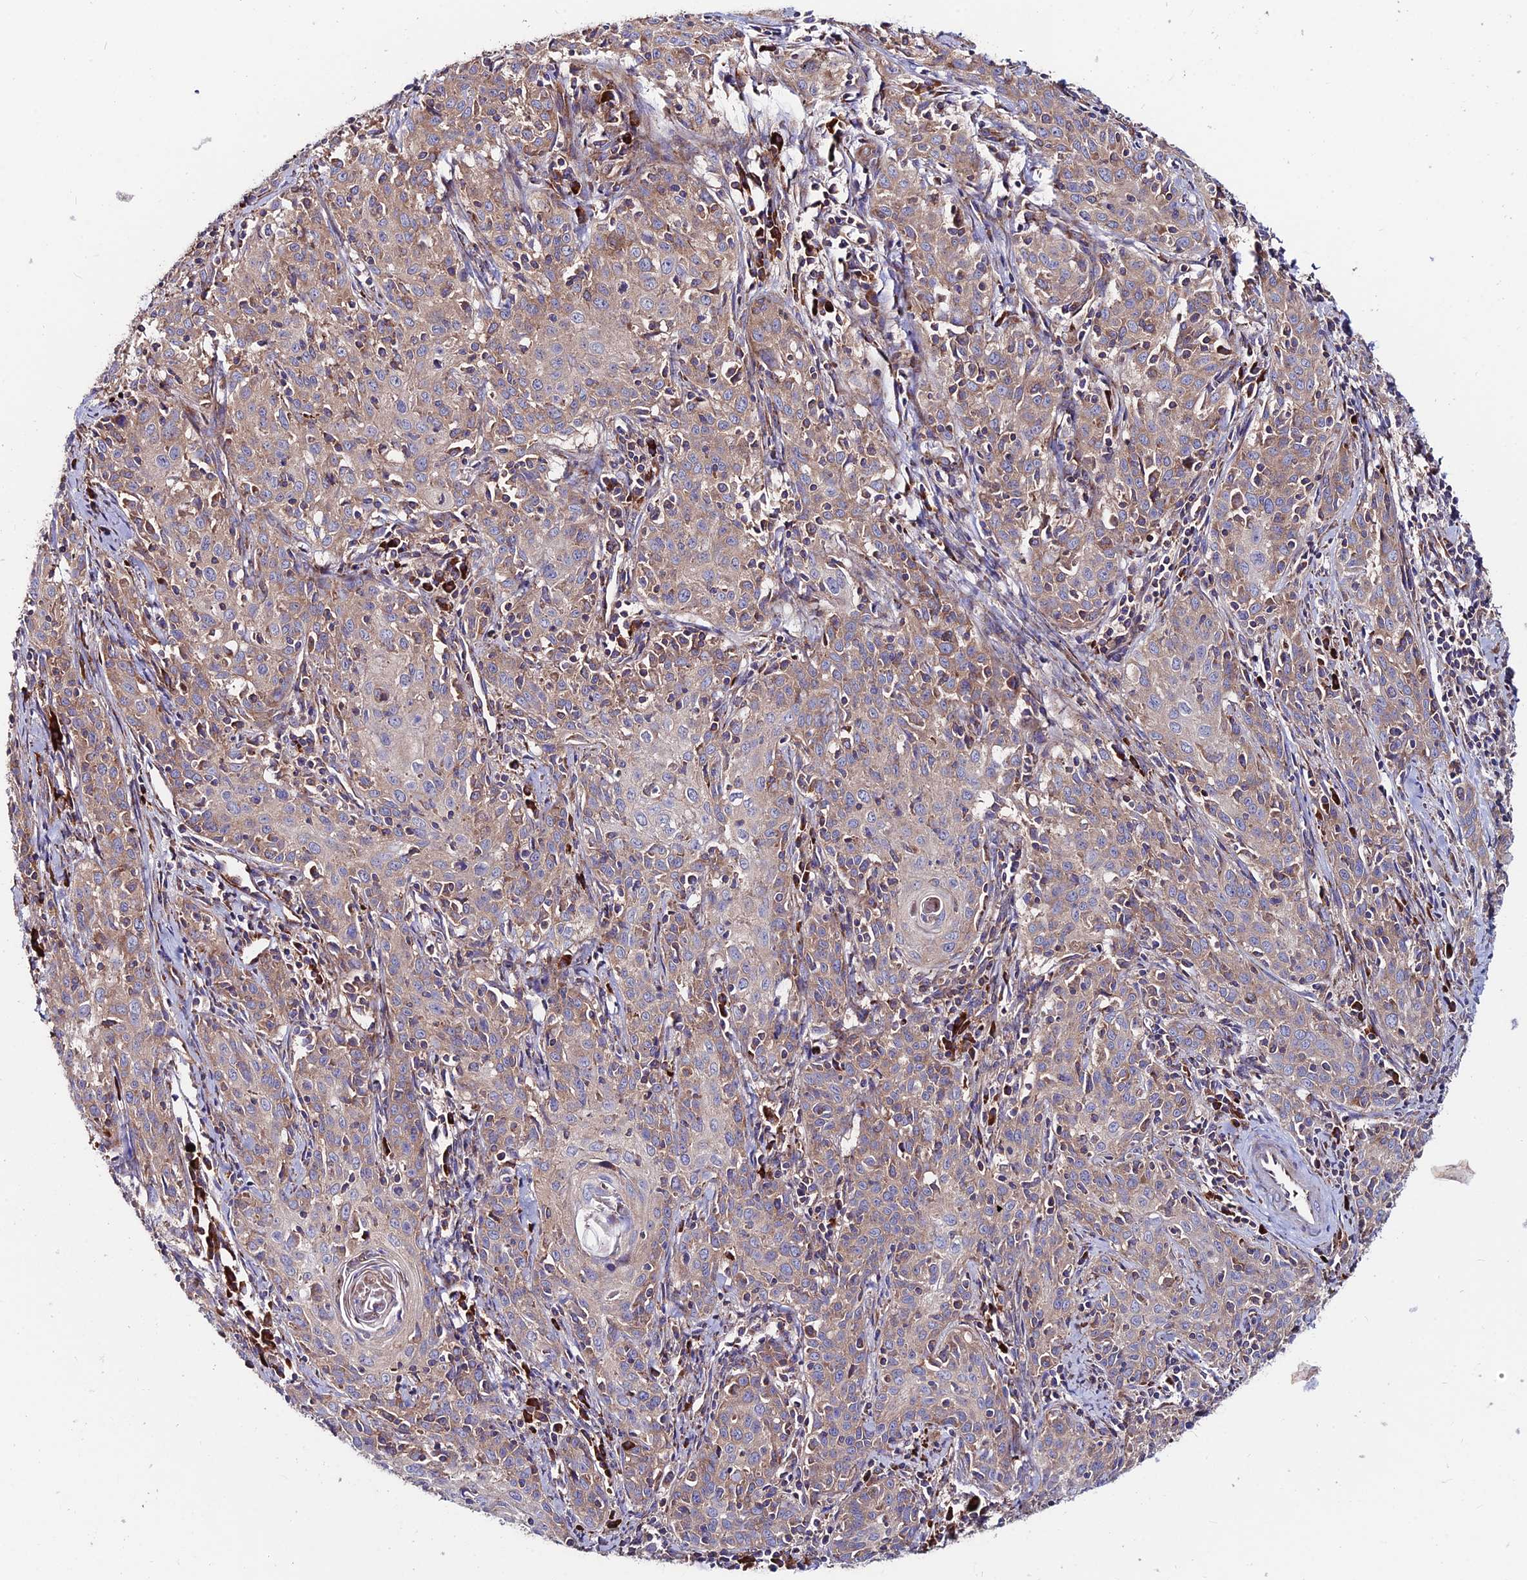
{"staining": {"intensity": "moderate", "quantity": "<25%", "location": "cytoplasmic/membranous"}, "tissue": "cervical cancer", "cell_type": "Tumor cells", "image_type": "cancer", "snomed": [{"axis": "morphology", "description": "Squamous cell carcinoma, NOS"}, {"axis": "topography", "description": "Cervix"}], "caption": "DAB immunohistochemical staining of human cervical cancer (squamous cell carcinoma) exhibits moderate cytoplasmic/membranous protein positivity in approximately <25% of tumor cells.", "gene": "EIF3K", "patient": {"sex": "female", "age": 57}}